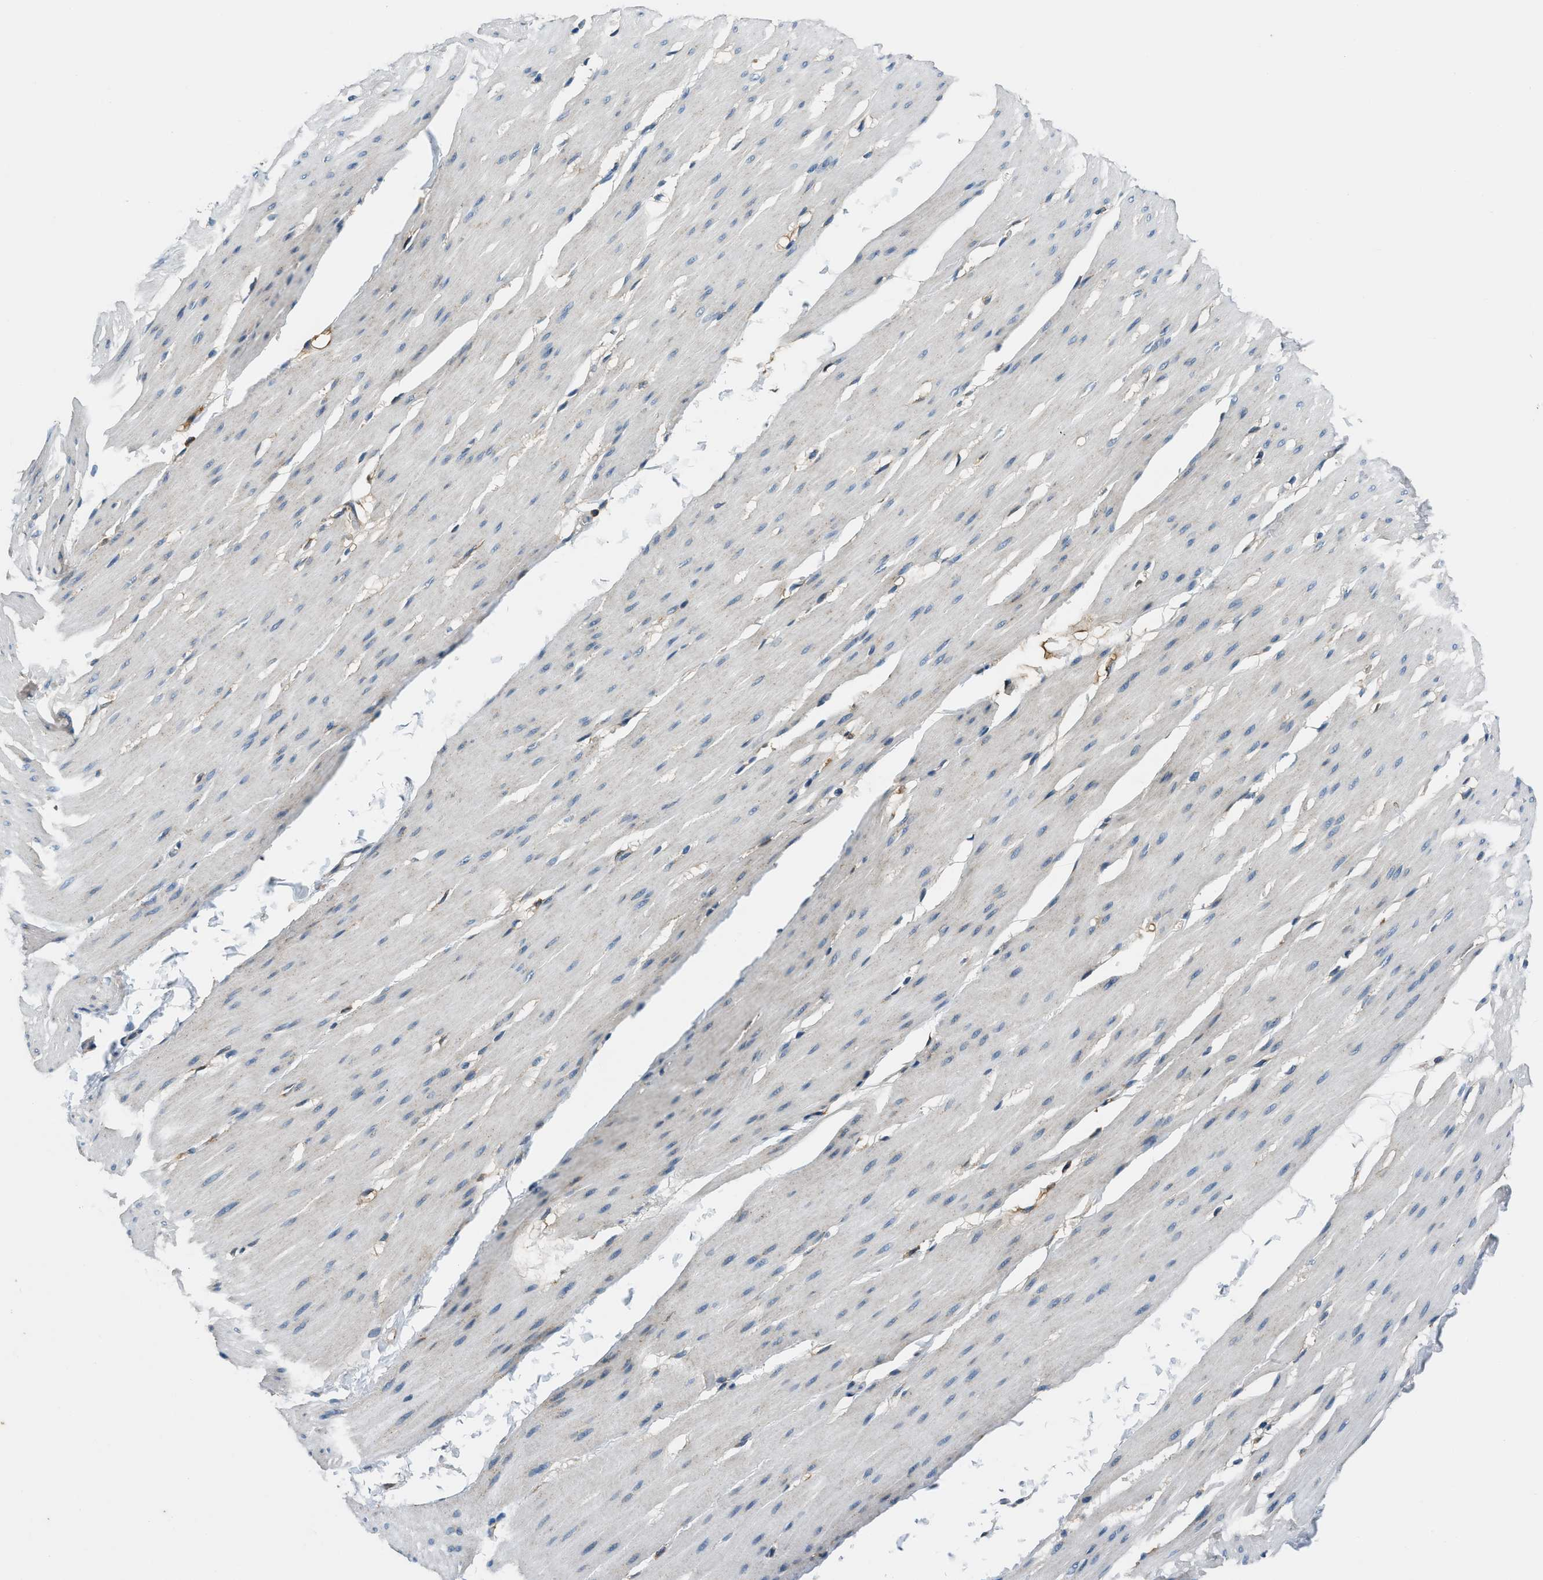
{"staining": {"intensity": "negative", "quantity": "none", "location": "none"}, "tissue": "smooth muscle", "cell_type": "Smooth muscle cells", "image_type": "normal", "snomed": [{"axis": "morphology", "description": "Normal tissue, NOS"}, {"axis": "topography", "description": "Smooth muscle"}, {"axis": "topography", "description": "Colon"}], "caption": "Image shows no protein expression in smooth muscle cells of unremarkable smooth muscle.", "gene": "EEA1", "patient": {"sex": "male", "age": 67}}